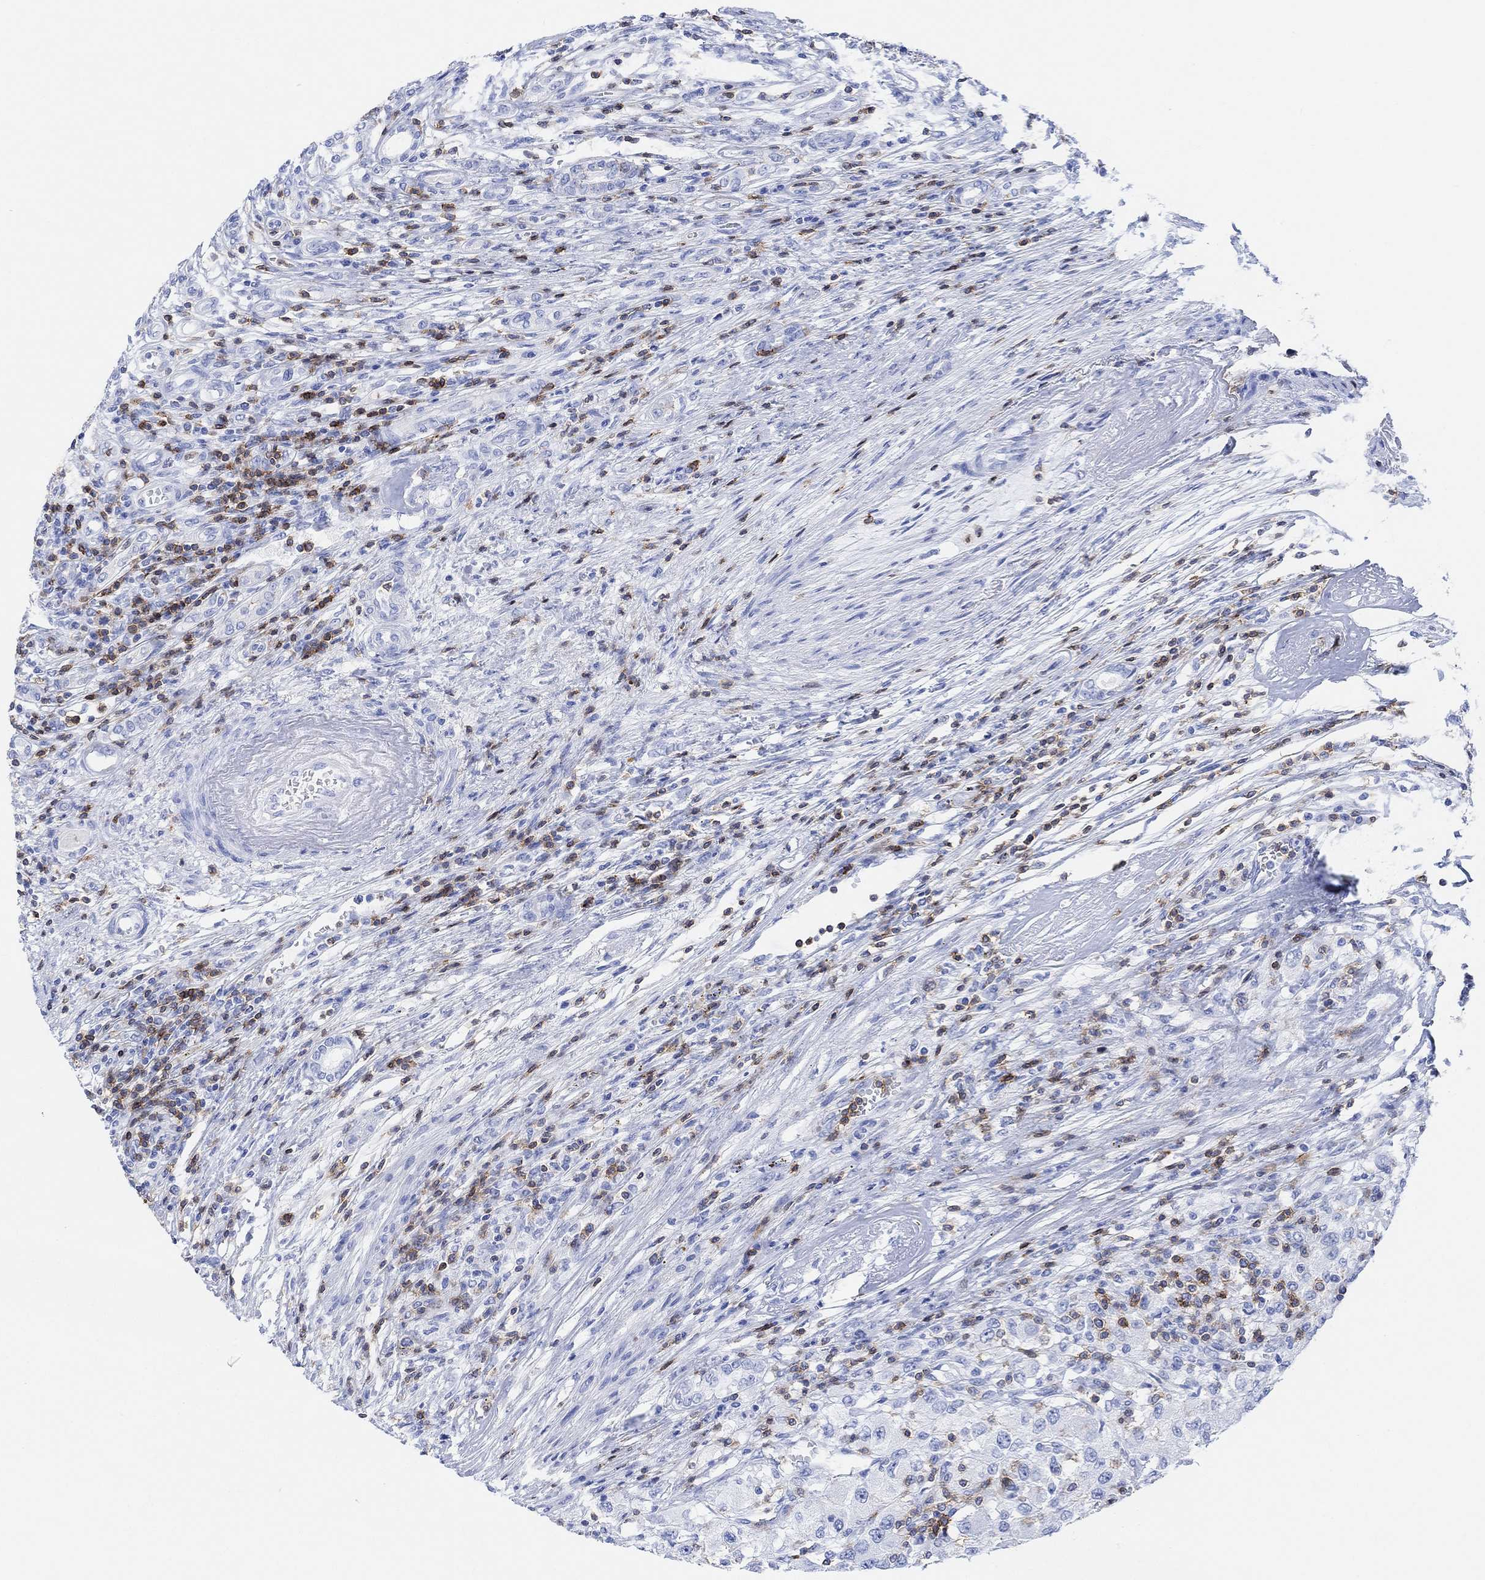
{"staining": {"intensity": "negative", "quantity": "none", "location": "none"}, "tissue": "renal cancer", "cell_type": "Tumor cells", "image_type": "cancer", "snomed": [{"axis": "morphology", "description": "Adenocarcinoma, NOS"}, {"axis": "topography", "description": "Kidney"}], "caption": "High power microscopy micrograph of an immunohistochemistry micrograph of renal adenocarcinoma, revealing no significant positivity in tumor cells.", "gene": "GPR65", "patient": {"sex": "female", "age": 67}}